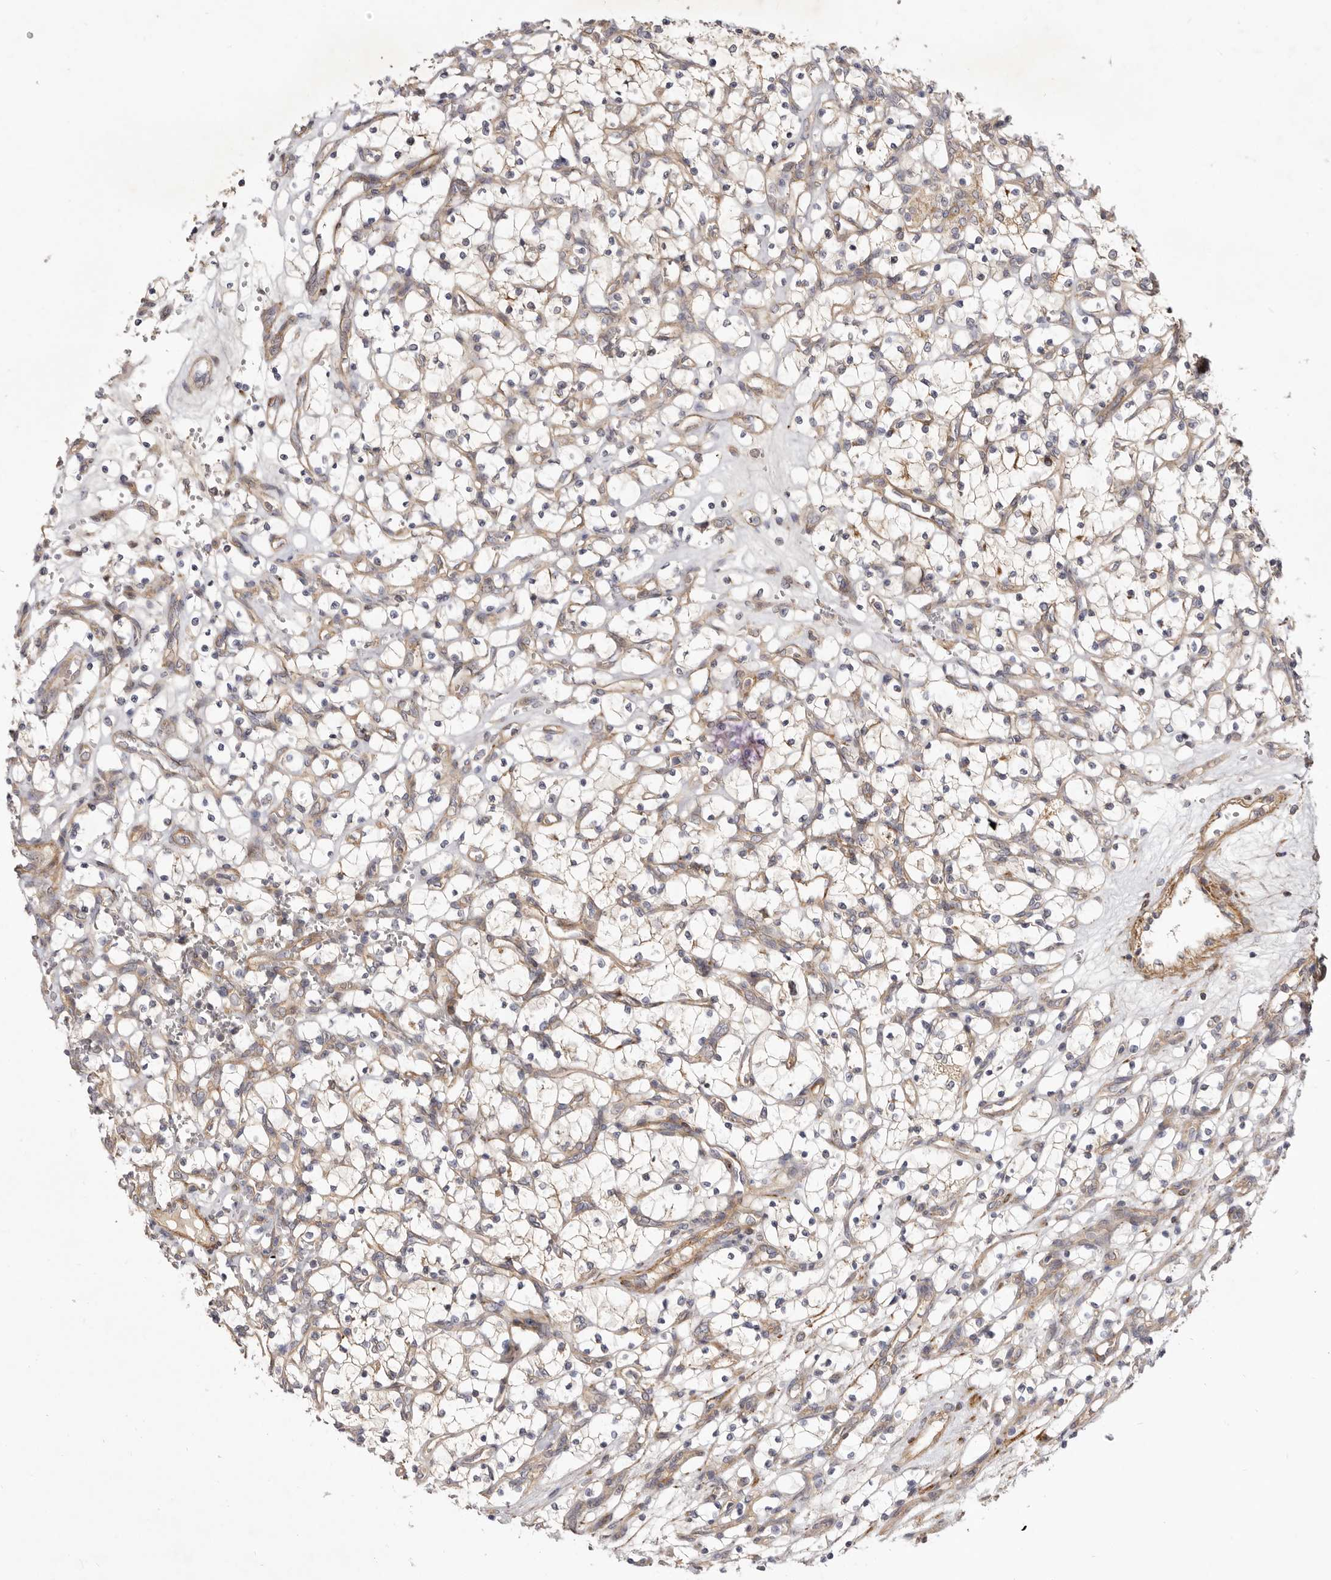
{"staining": {"intensity": "weak", "quantity": "<25%", "location": "cytoplasmic/membranous"}, "tissue": "renal cancer", "cell_type": "Tumor cells", "image_type": "cancer", "snomed": [{"axis": "morphology", "description": "Adenocarcinoma, NOS"}, {"axis": "topography", "description": "Kidney"}], "caption": "IHC photomicrograph of neoplastic tissue: human renal cancer stained with DAB shows no significant protein positivity in tumor cells.", "gene": "ADAMTS9", "patient": {"sex": "female", "age": 69}}